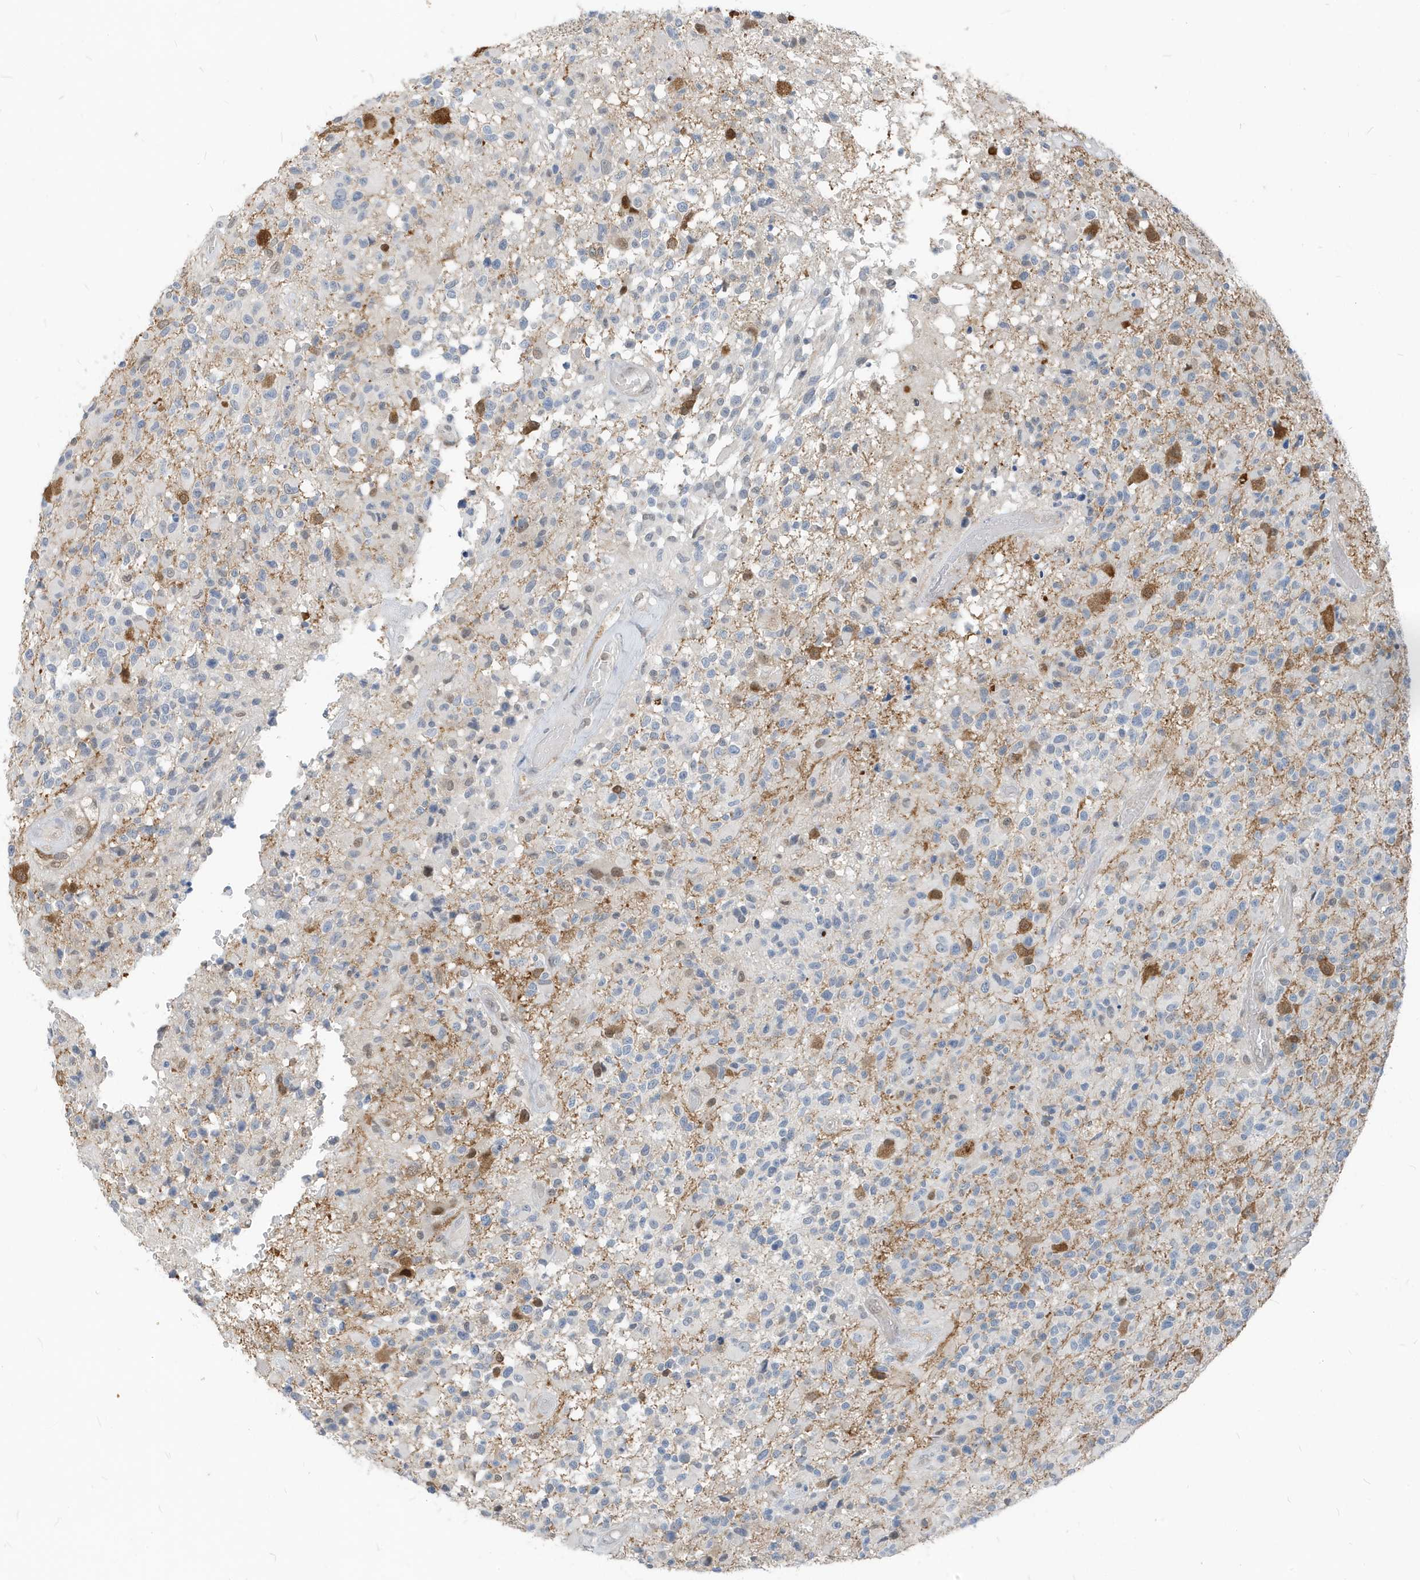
{"staining": {"intensity": "negative", "quantity": "none", "location": "none"}, "tissue": "glioma", "cell_type": "Tumor cells", "image_type": "cancer", "snomed": [{"axis": "morphology", "description": "Glioma, malignant, High grade"}, {"axis": "morphology", "description": "Glioblastoma, NOS"}, {"axis": "topography", "description": "Brain"}], "caption": "Tumor cells show no significant protein staining in high-grade glioma (malignant).", "gene": "NCOA7", "patient": {"sex": "male", "age": 60}}